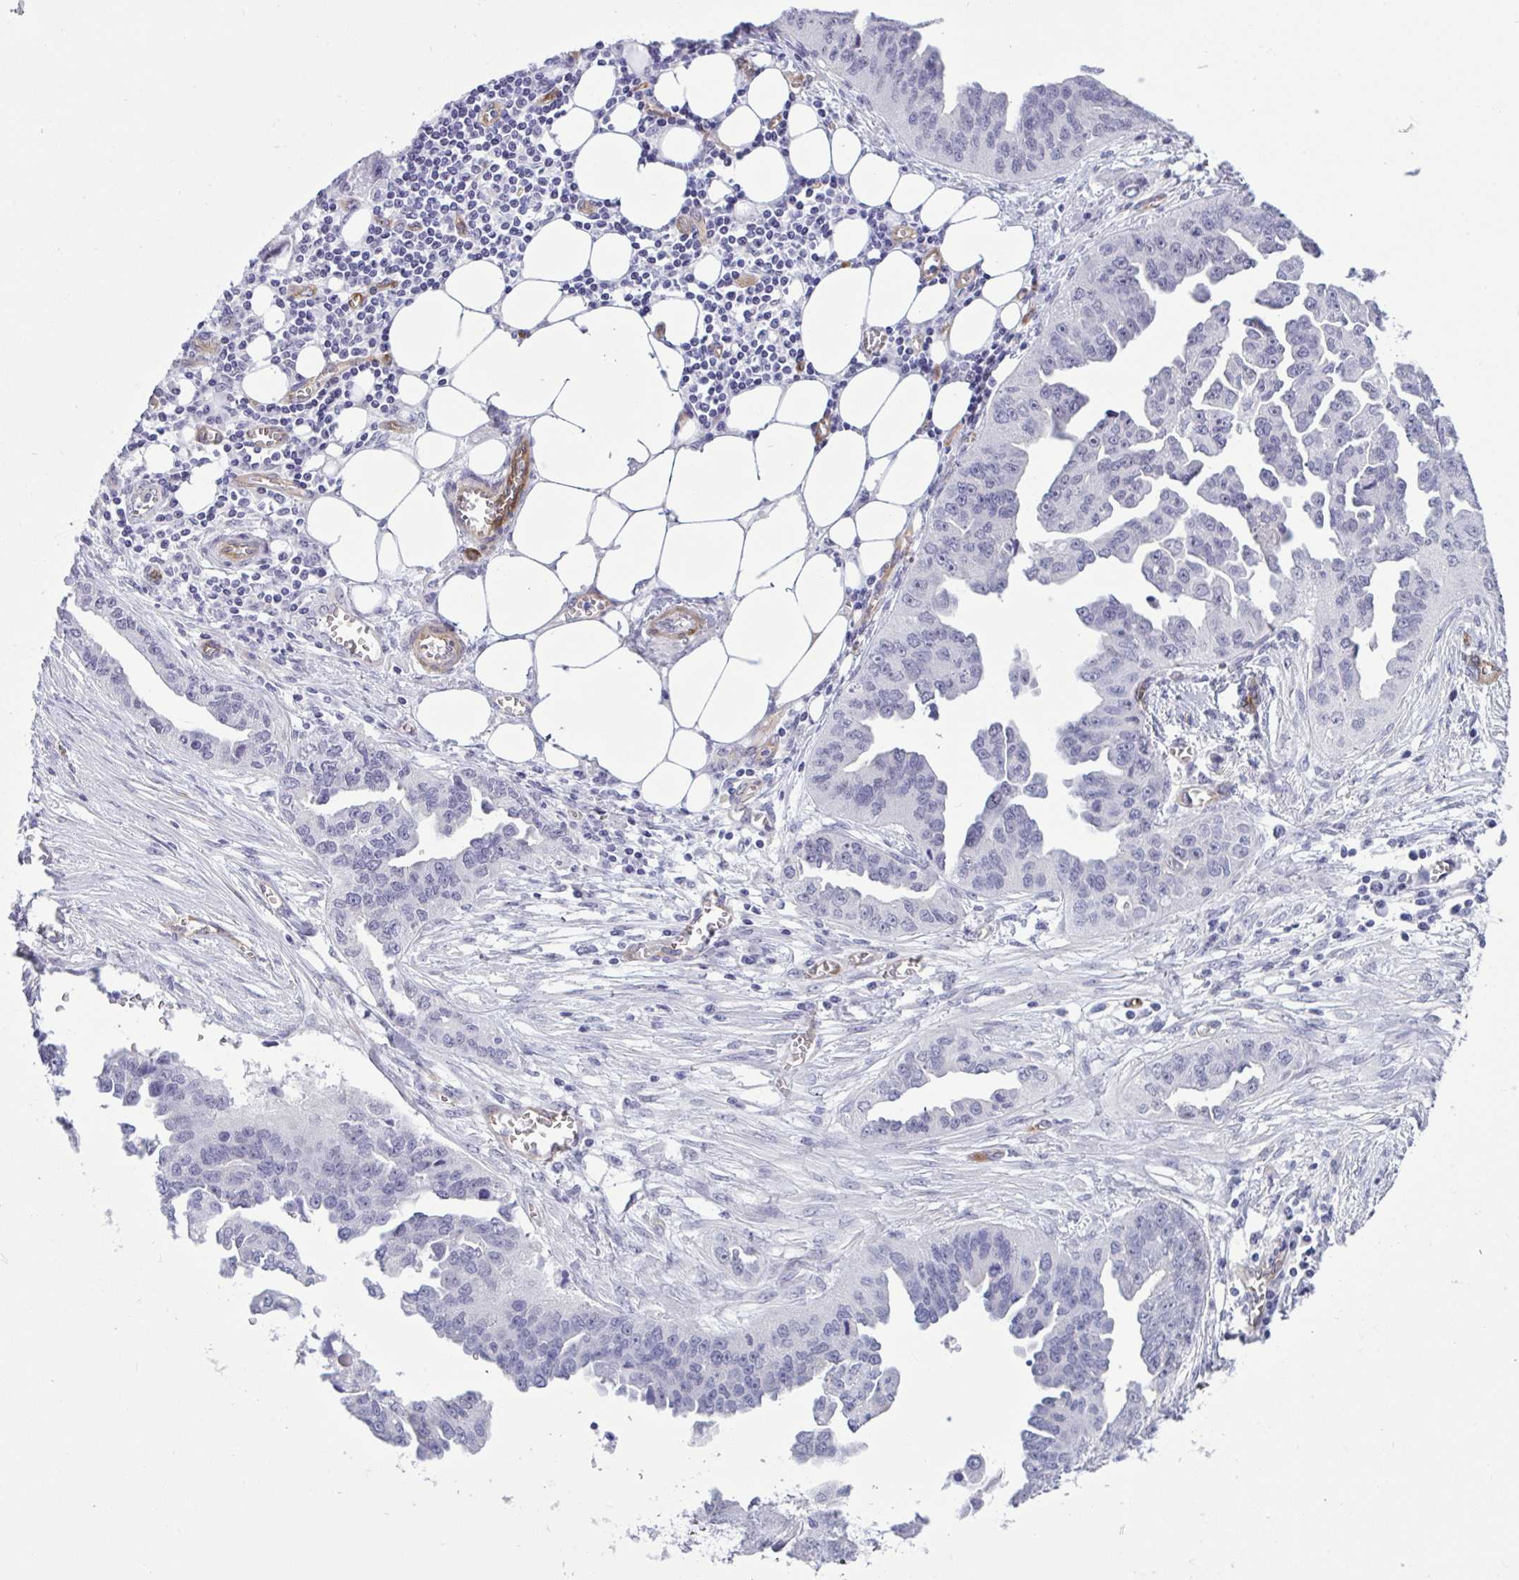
{"staining": {"intensity": "negative", "quantity": "none", "location": "none"}, "tissue": "ovarian cancer", "cell_type": "Tumor cells", "image_type": "cancer", "snomed": [{"axis": "morphology", "description": "Cystadenocarcinoma, serous, NOS"}, {"axis": "topography", "description": "Ovary"}], "caption": "DAB (3,3'-diaminobenzidine) immunohistochemical staining of ovarian serous cystadenocarcinoma displays no significant staining in tumor cells.", "gene": "EML1", "patient": {"sex": "female", "age": 75}}